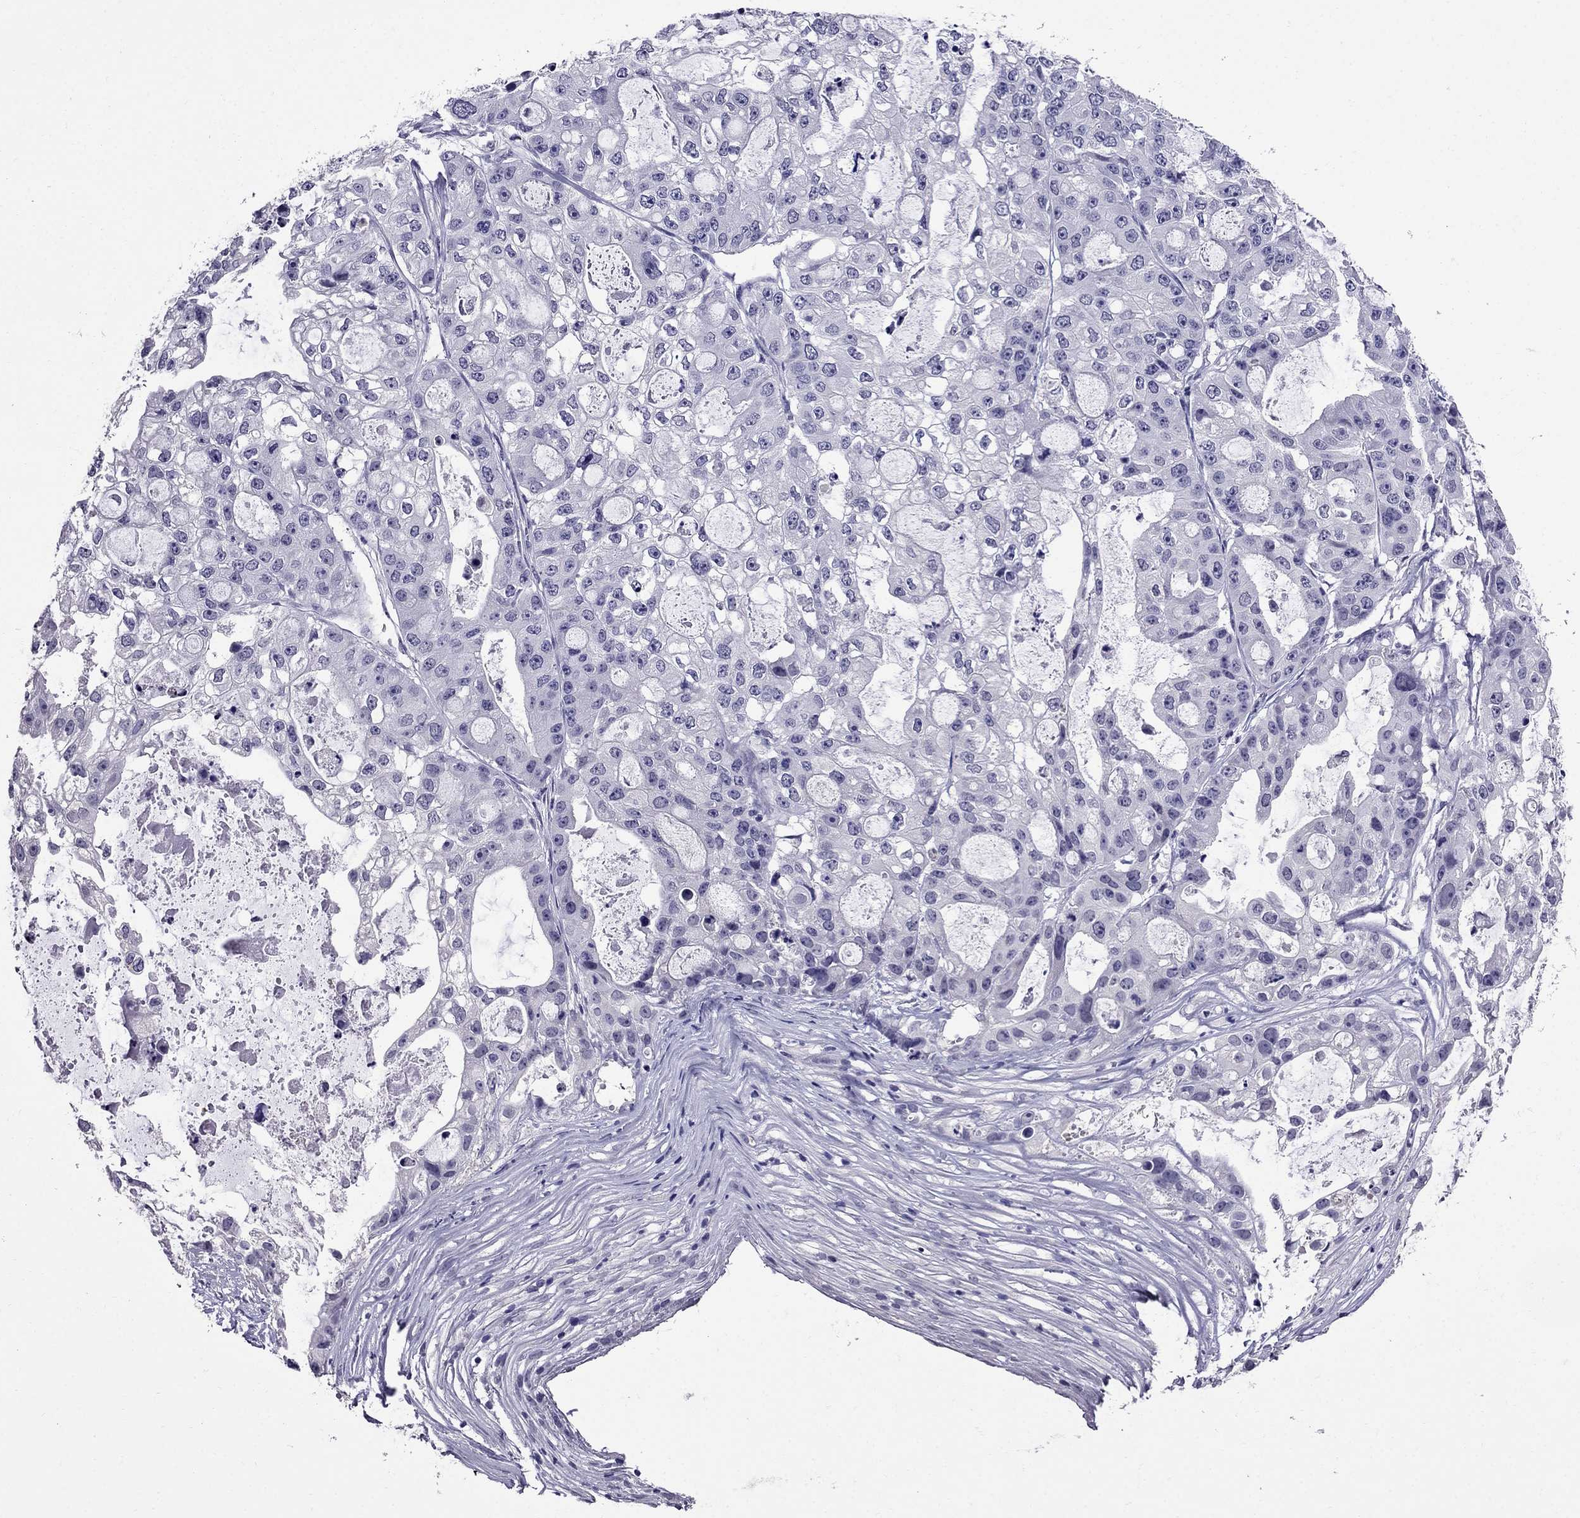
{"staining": {"intensity": "negative", "quantity": "none", "location": "none"}, "tissue": "ovarian cancer", "cell_type": "Tumor cells", "image_type": "cancer", "snomed": [{"axis": "morphology", "description": "Cystadenocarcinoma, serous, NOS"}, {"axis": "topography", "description": "Ovary"}], "caption": "This is an IHC photomicrograph of human serous cystadenocarcinoma (ovarian). There is no staining in tumor cells.", "gene": "OLFM4", "patient": {"sex": "female", "age": 56}}